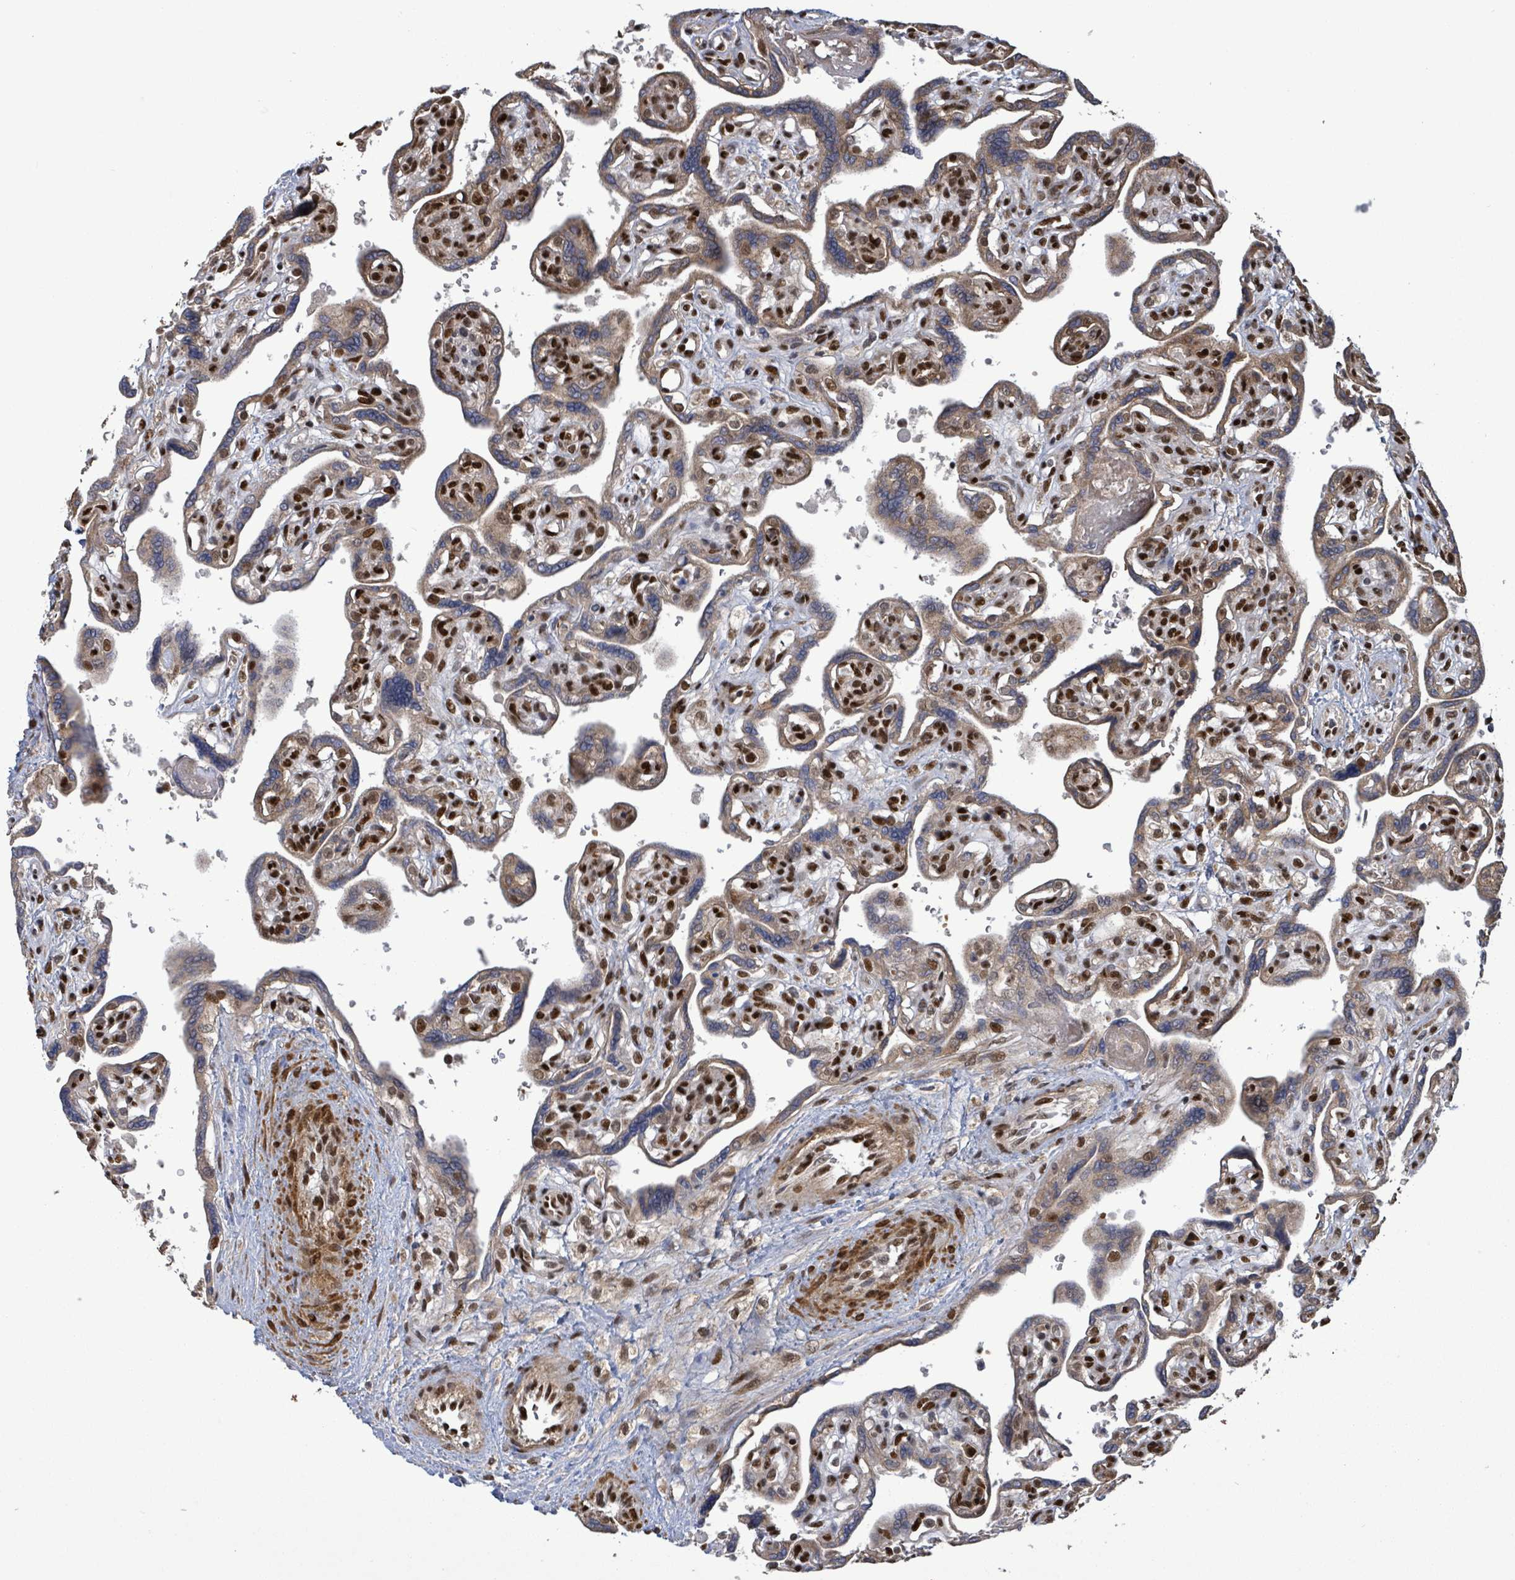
{"staining": {"intensity": "weak", "quantity": "25%-75%", "location": "cytoplasmic/membranous,nuclear"}, "tissue": "placenta", "cell_type": "Trophoblastic cells", "image_type": "normal", "snomed": [{"axis": "morphology", "description": "Normal tissue, NOS"}, {"axis": "topography", "description": "Placenta"}], "caption": "Protein expression analysis of benign human placenta reveals weak cytoplasmic/membranous,nuclear expression in about 25%-75% of trophoblastic cells. Immunohistochemistry stains the protein of interest in brown and the nuclei are stained blue.", "gene": "PATZ1", "patient": {"sex": "female", "age": 39}}